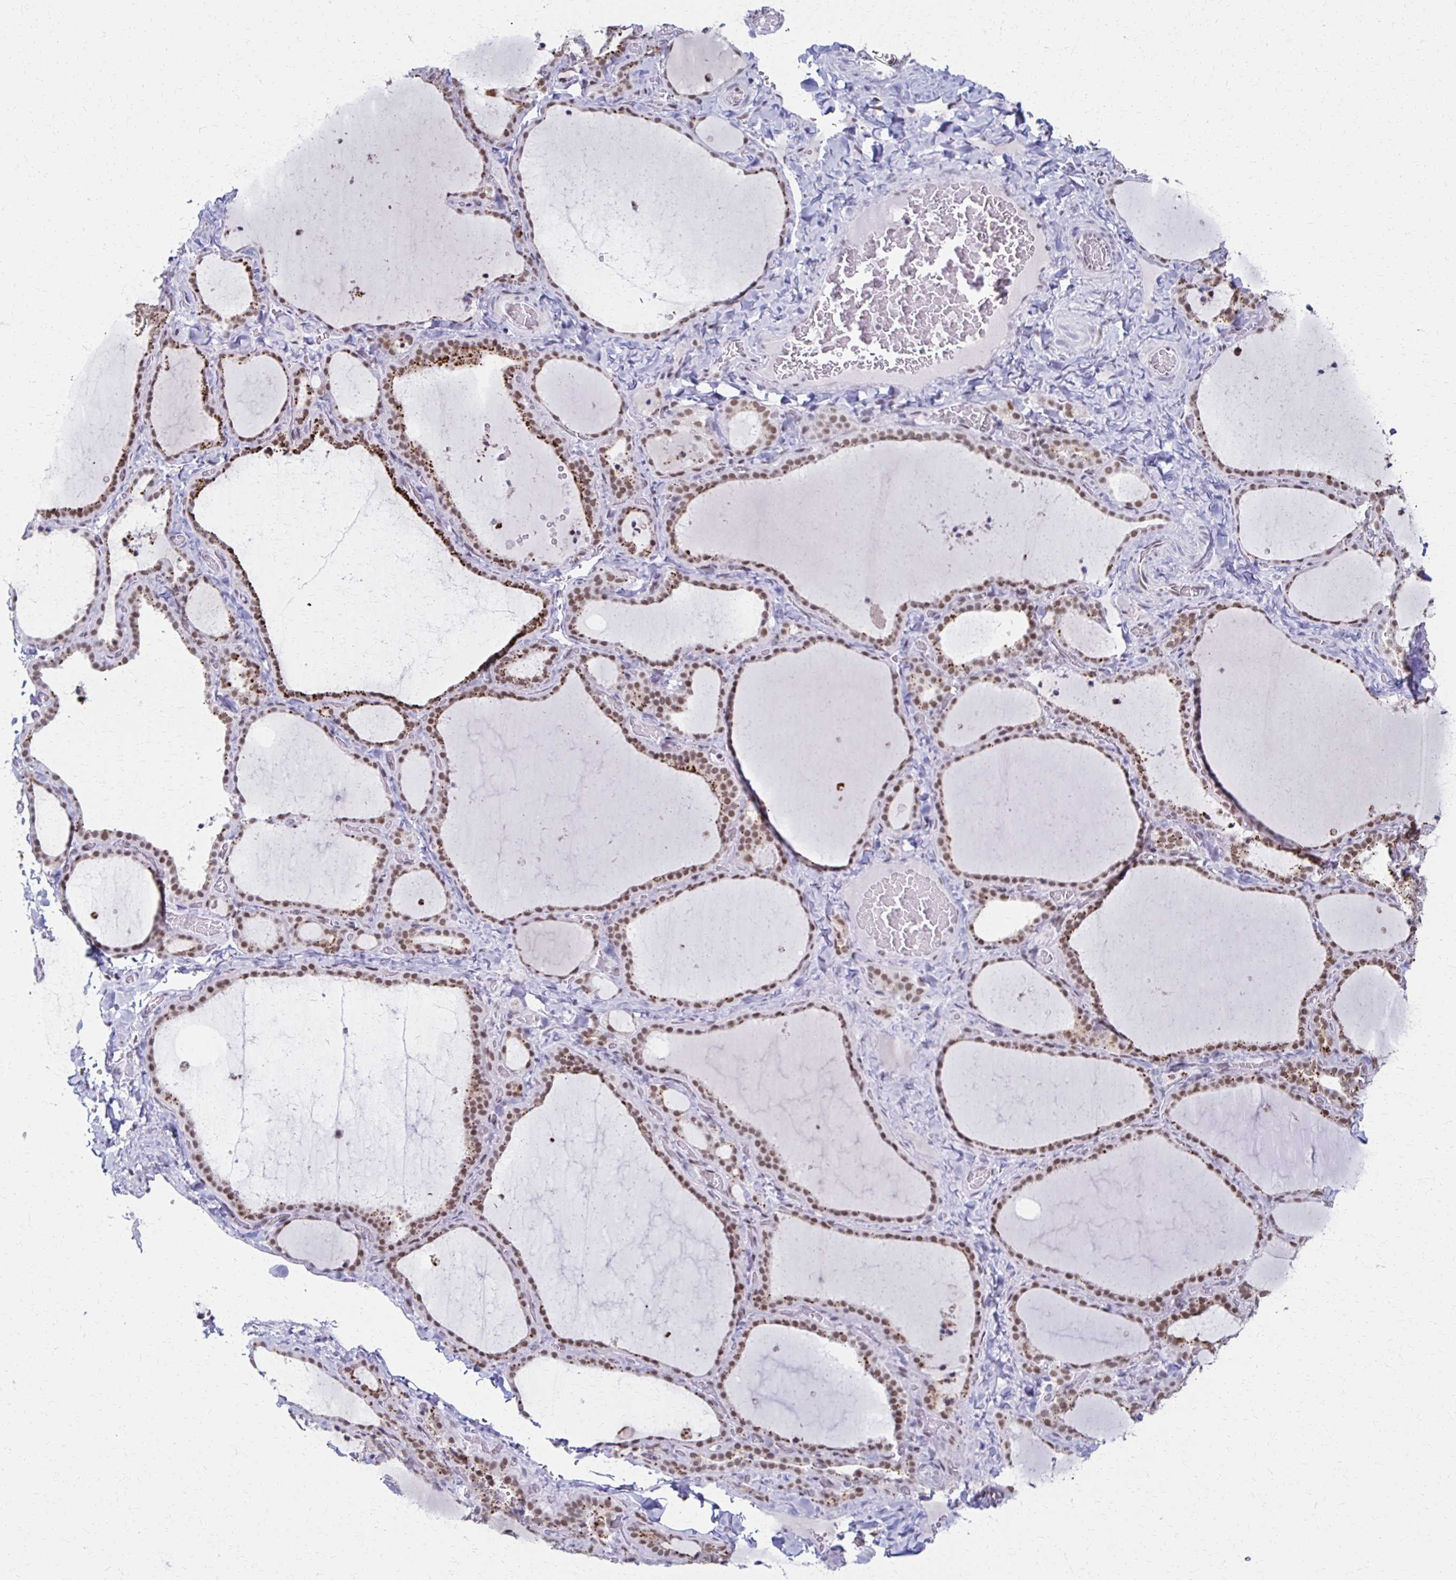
{"staining": {"intensity": "moderate", "quantity": ">75%", "location": "cytoplasmic/membranous,nuclear"}, "tissue": "thyroid gland", "cell_type": "Glandular cells", "image_type": "normal", "snomed": [{"axis": "morphology", "description": "Normal tissue, NOS"}, {"axis": "topography", "description": "Thyroid gland"}], "caption": "Immunohistochemical staining of unremarkable thyroid gland shows medium levels of moderate cytoplasmic/membranous,nuclear expression in about >75% of glandular cells. The staining is performed using DAB brown chromogen to label protein expression. The nuclei are counter-stained blue using hematoxylin.", "gene": "IRF7", "patient": {"sex": "female", "age": 22}}